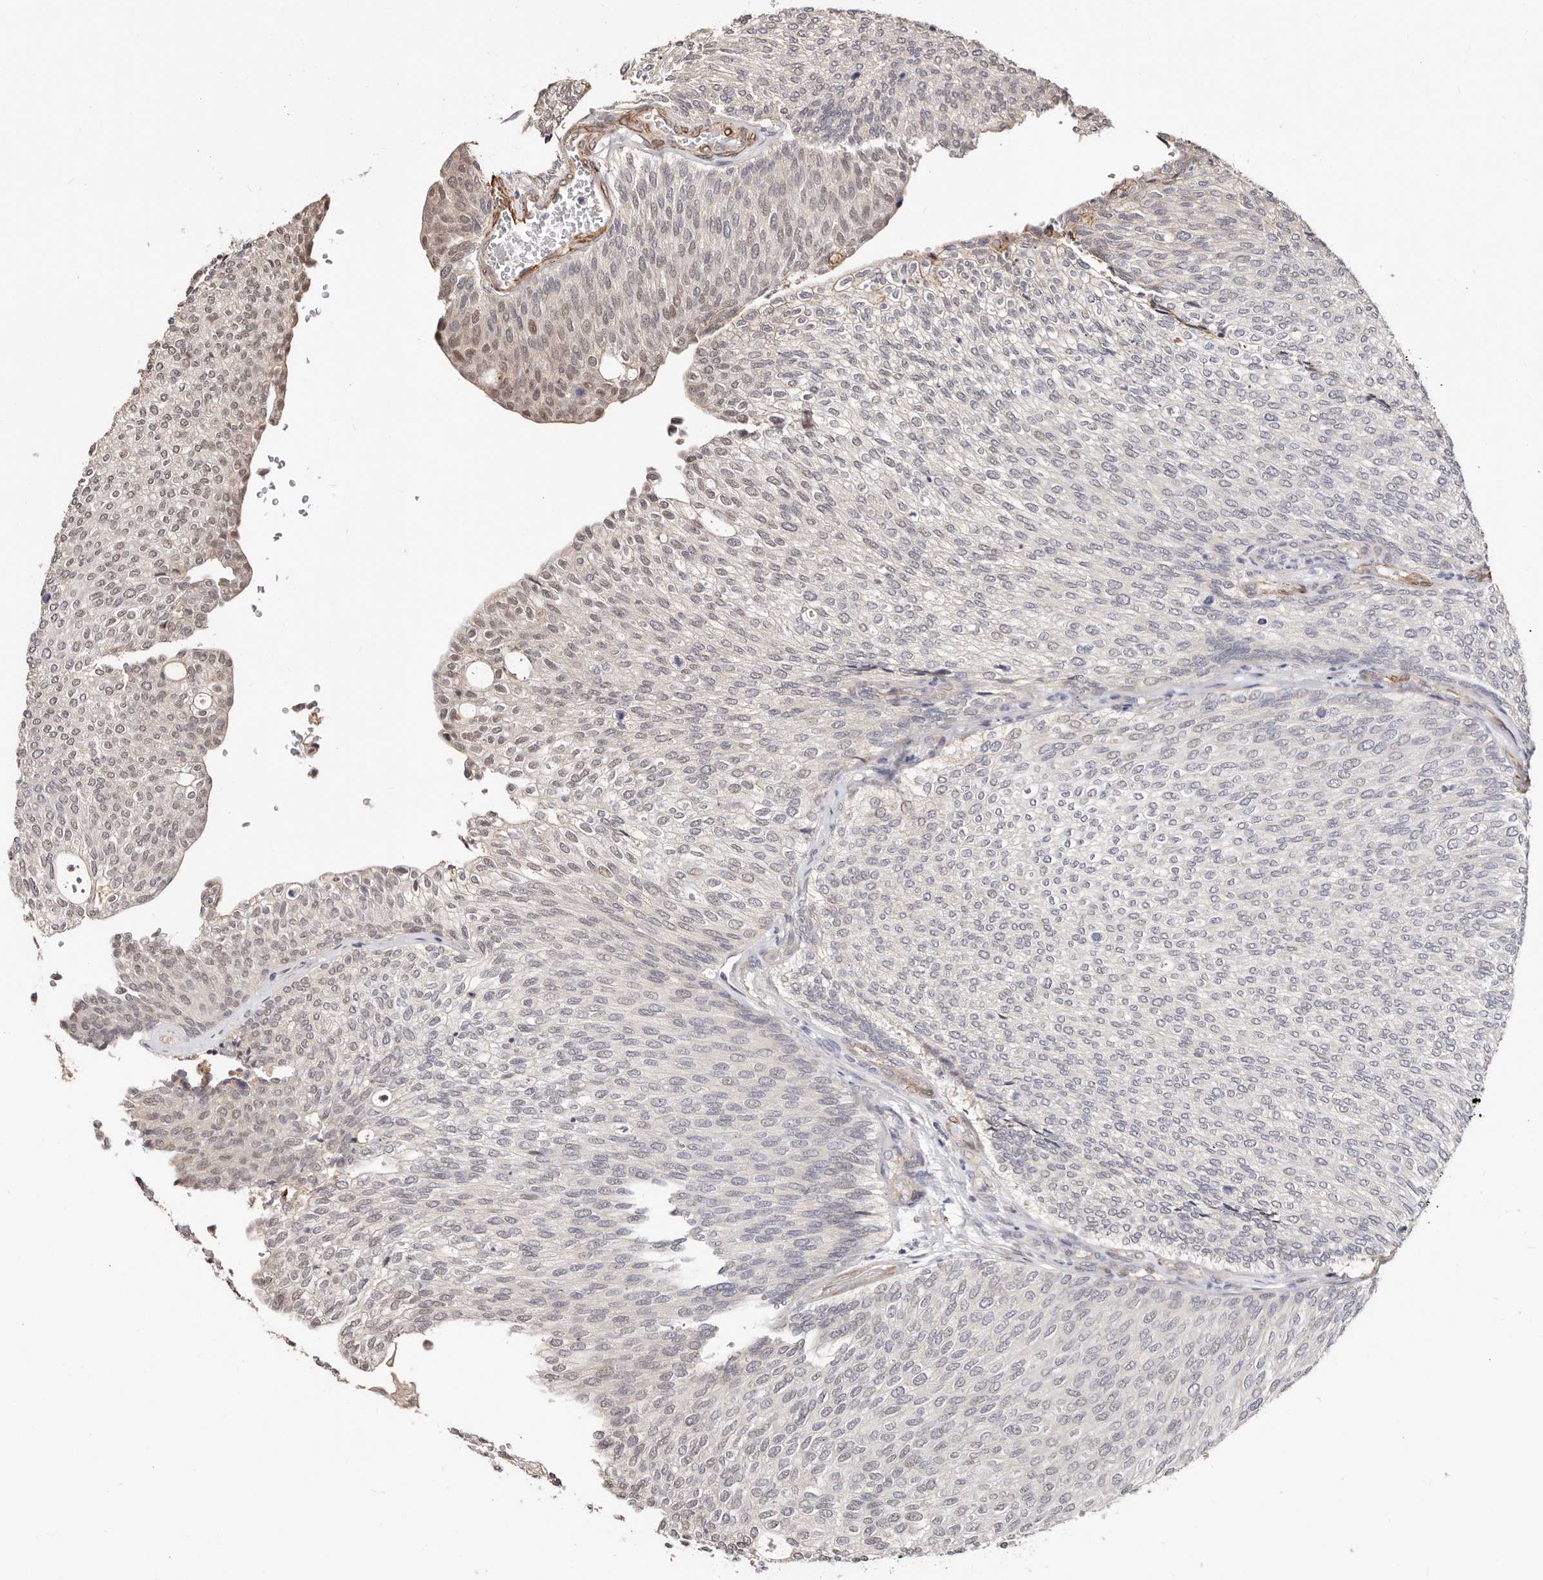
{"staining": {"intensity": "negative", "quantity": "none", "location": "none"}, "tissue": "urothelial cancer", "cell_type": "Tumor cells", "image_type": "cancer", "snomed": [{"axis": "morphology", "description": "Urothelial carcinoma, Low grade"}, {"axis": "topography", "description": "Urinary bladder"}], "caption": "A high-resolution micrograph shows IHC staining of low-grade urothelial carcinoma, which exhibits no significant positivity in tumor cells.", "gene": "TRIP13", "patient": {"sex": "female", "age": 79}}